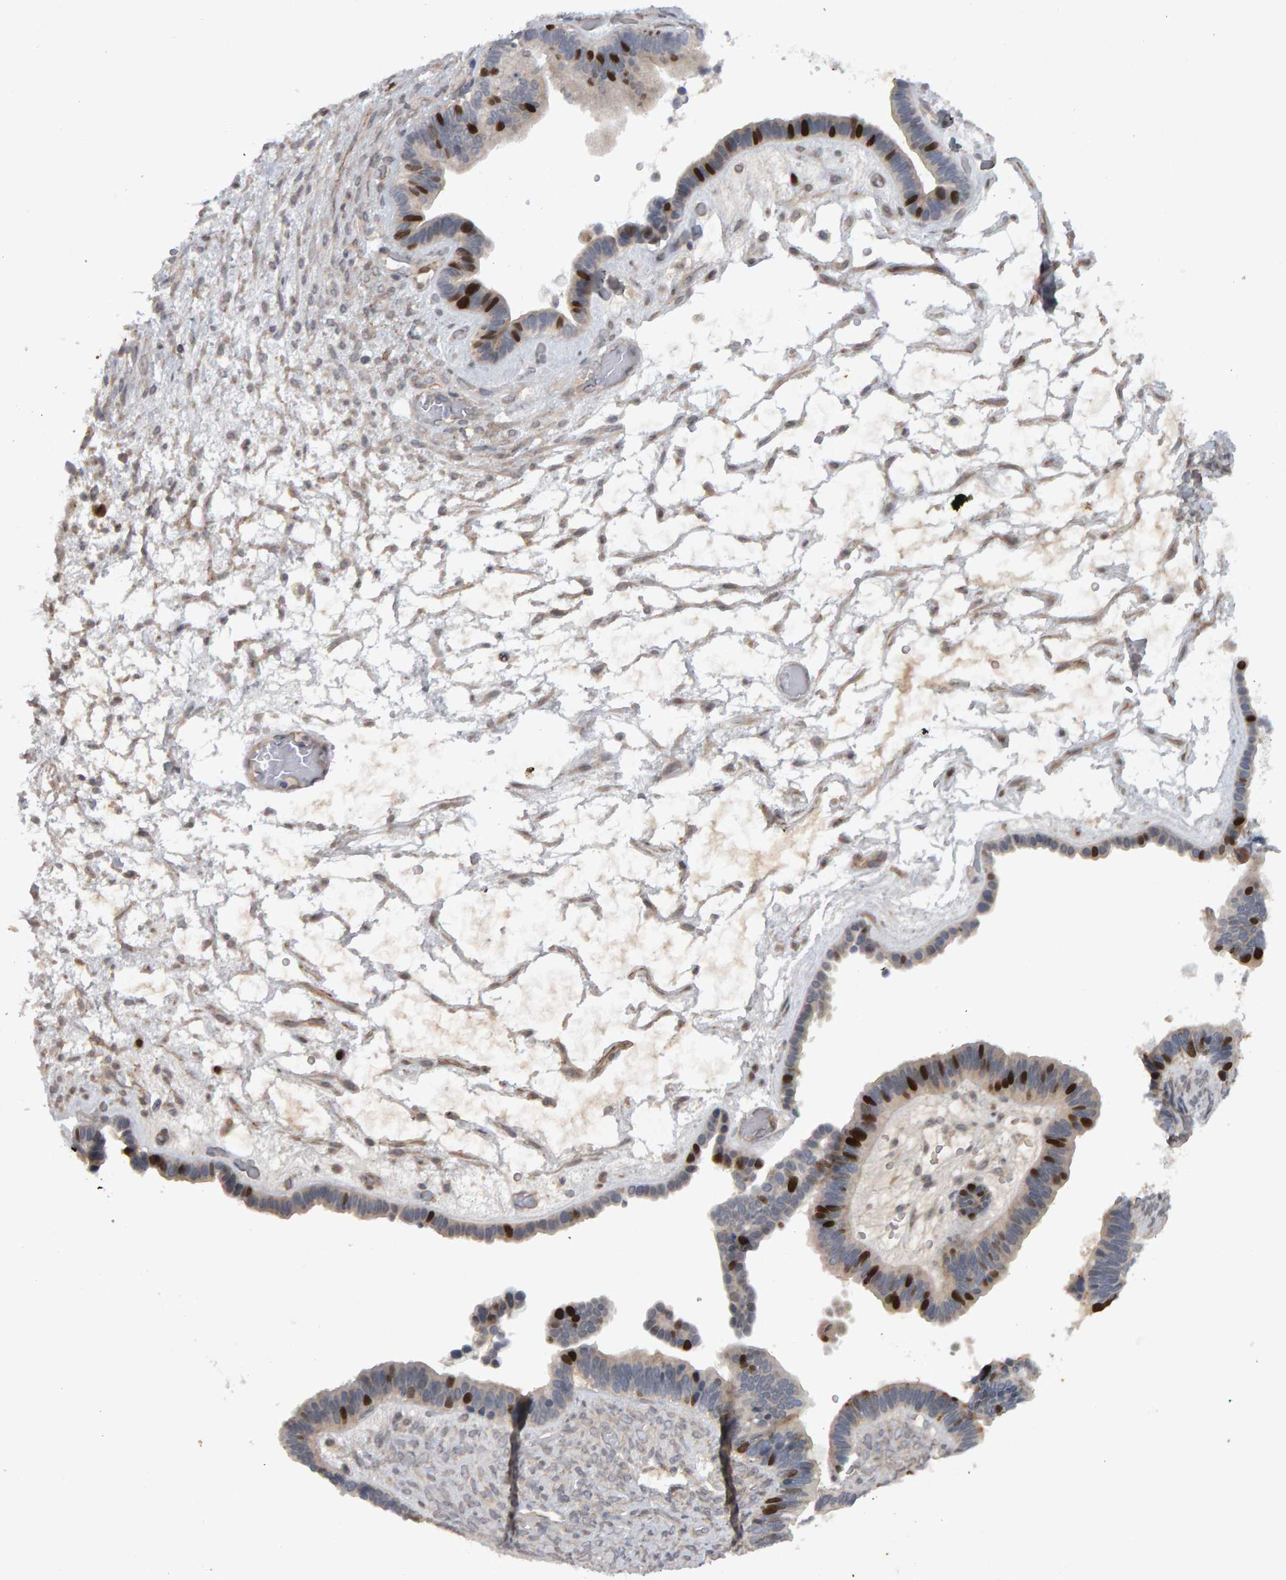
{"staining": {"intensity": "strong", "quantity": "<25%", "location": "nuclear"}, "tissue": "ovarian cancer", "cell_type": "Tumor cells", "image_type": "cancer", "snomed": [{"axis": "morphology", "description": "Cystadenocarcinoma, serous, NOS"}, {"axis": "topography", "description": "Ovary"}], "caption": "The micrograph shows immunohistochemical staining of ovarian cancer (serous cystadenocarcinoma). There is strong nuclear expression is present in about <25% of tumor cells.", "gene": "CDCA5", "patient": {"sex": "female", "age": 56}}